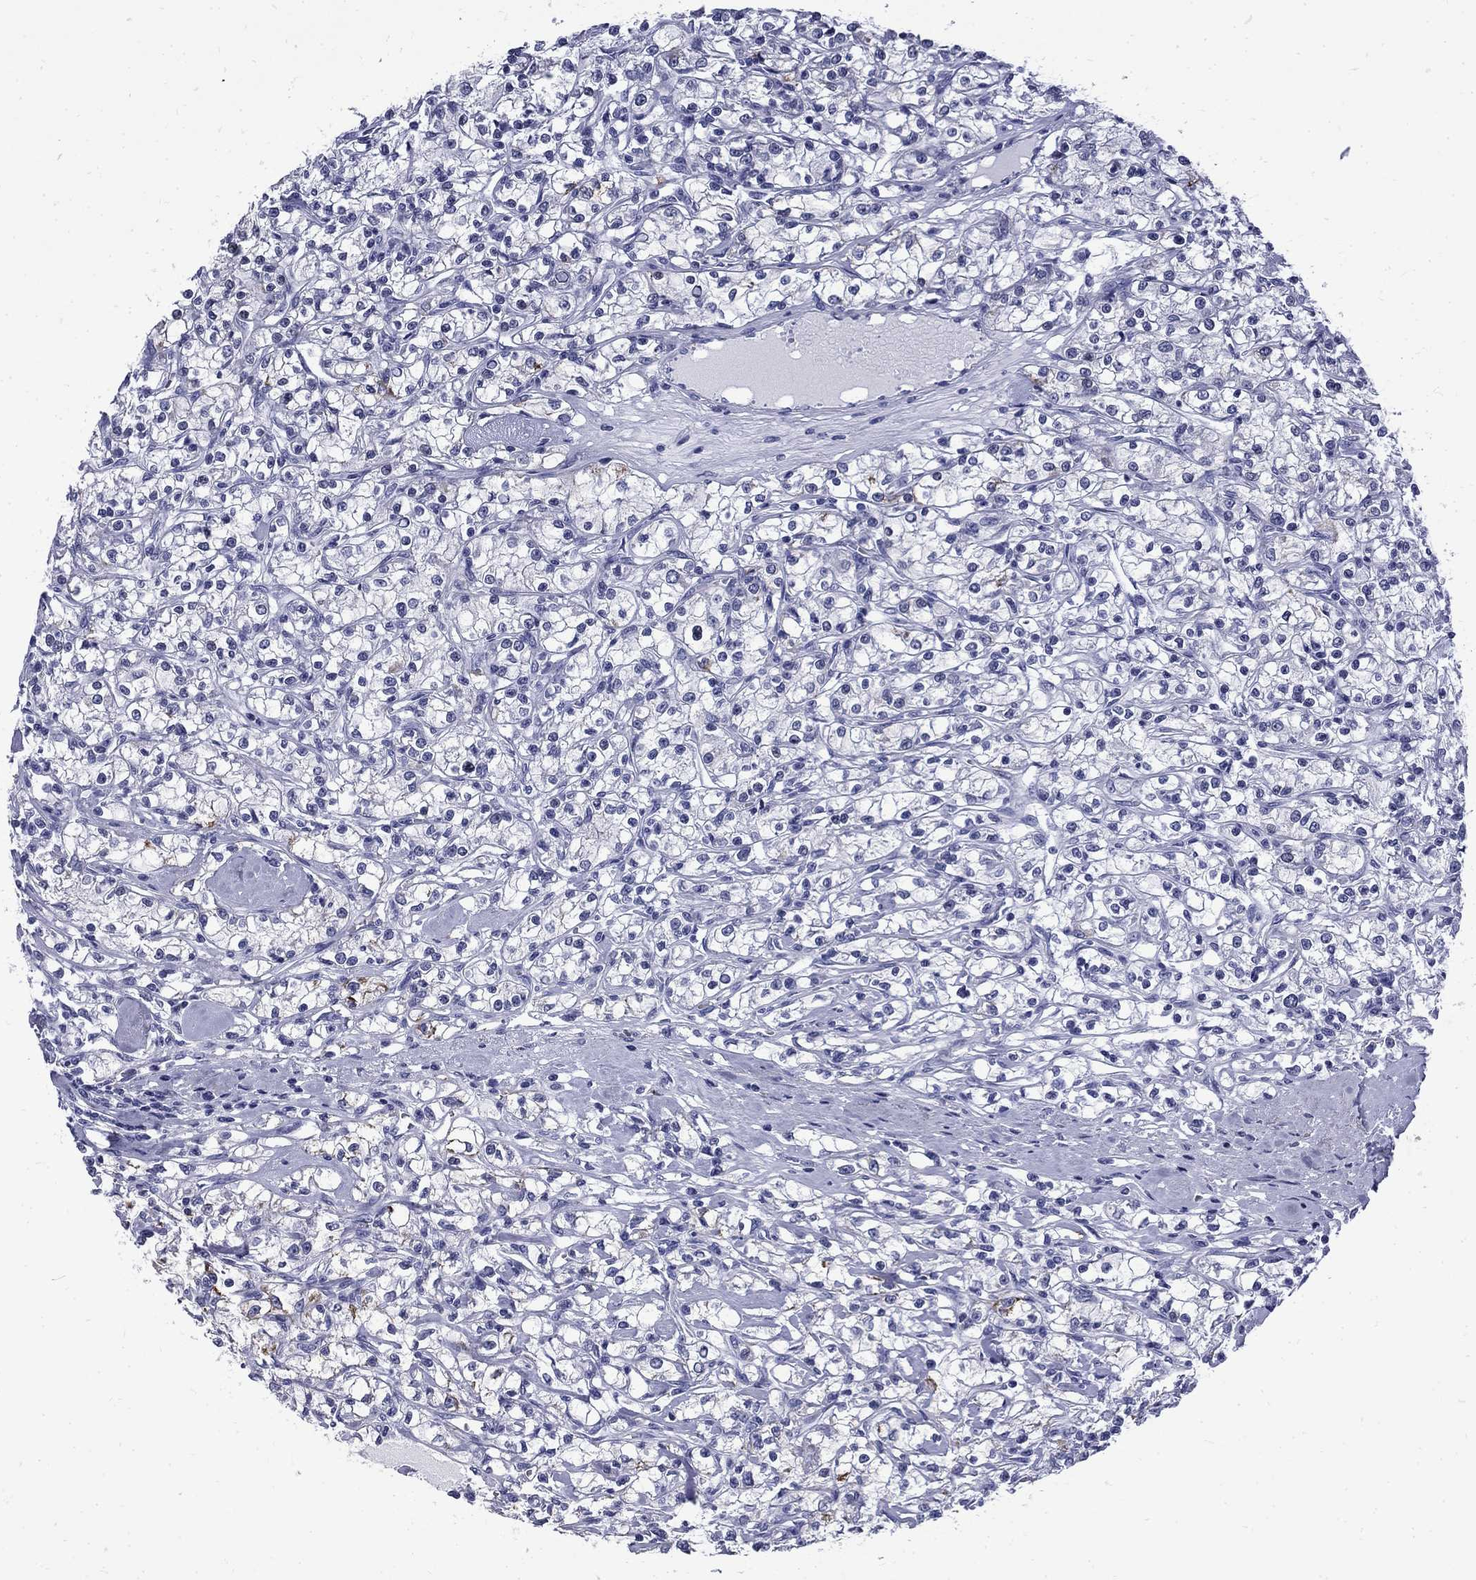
{"staining": {"intensity": "negative", "quantity": "none", "location": "none"}, "tissue": "renal cancer", "cell_type": "Tumor cells", "image_type": "cancer", "snomed": [{"axis": "morphology", "description": "Adenocarcinoma, NOS"}, {"axis": "topography", "description": "Kidney"}], "caption": "Immunohistochemistry photomicrograph of neoplastic tissue: human adenocarcinoma (renal) stained with DAB (3,3'-diaminobenzidine) displays no significant protein expression in tumor cells.", "gene": "MGARP", "patient": {"sex": "female", "age": 59}}